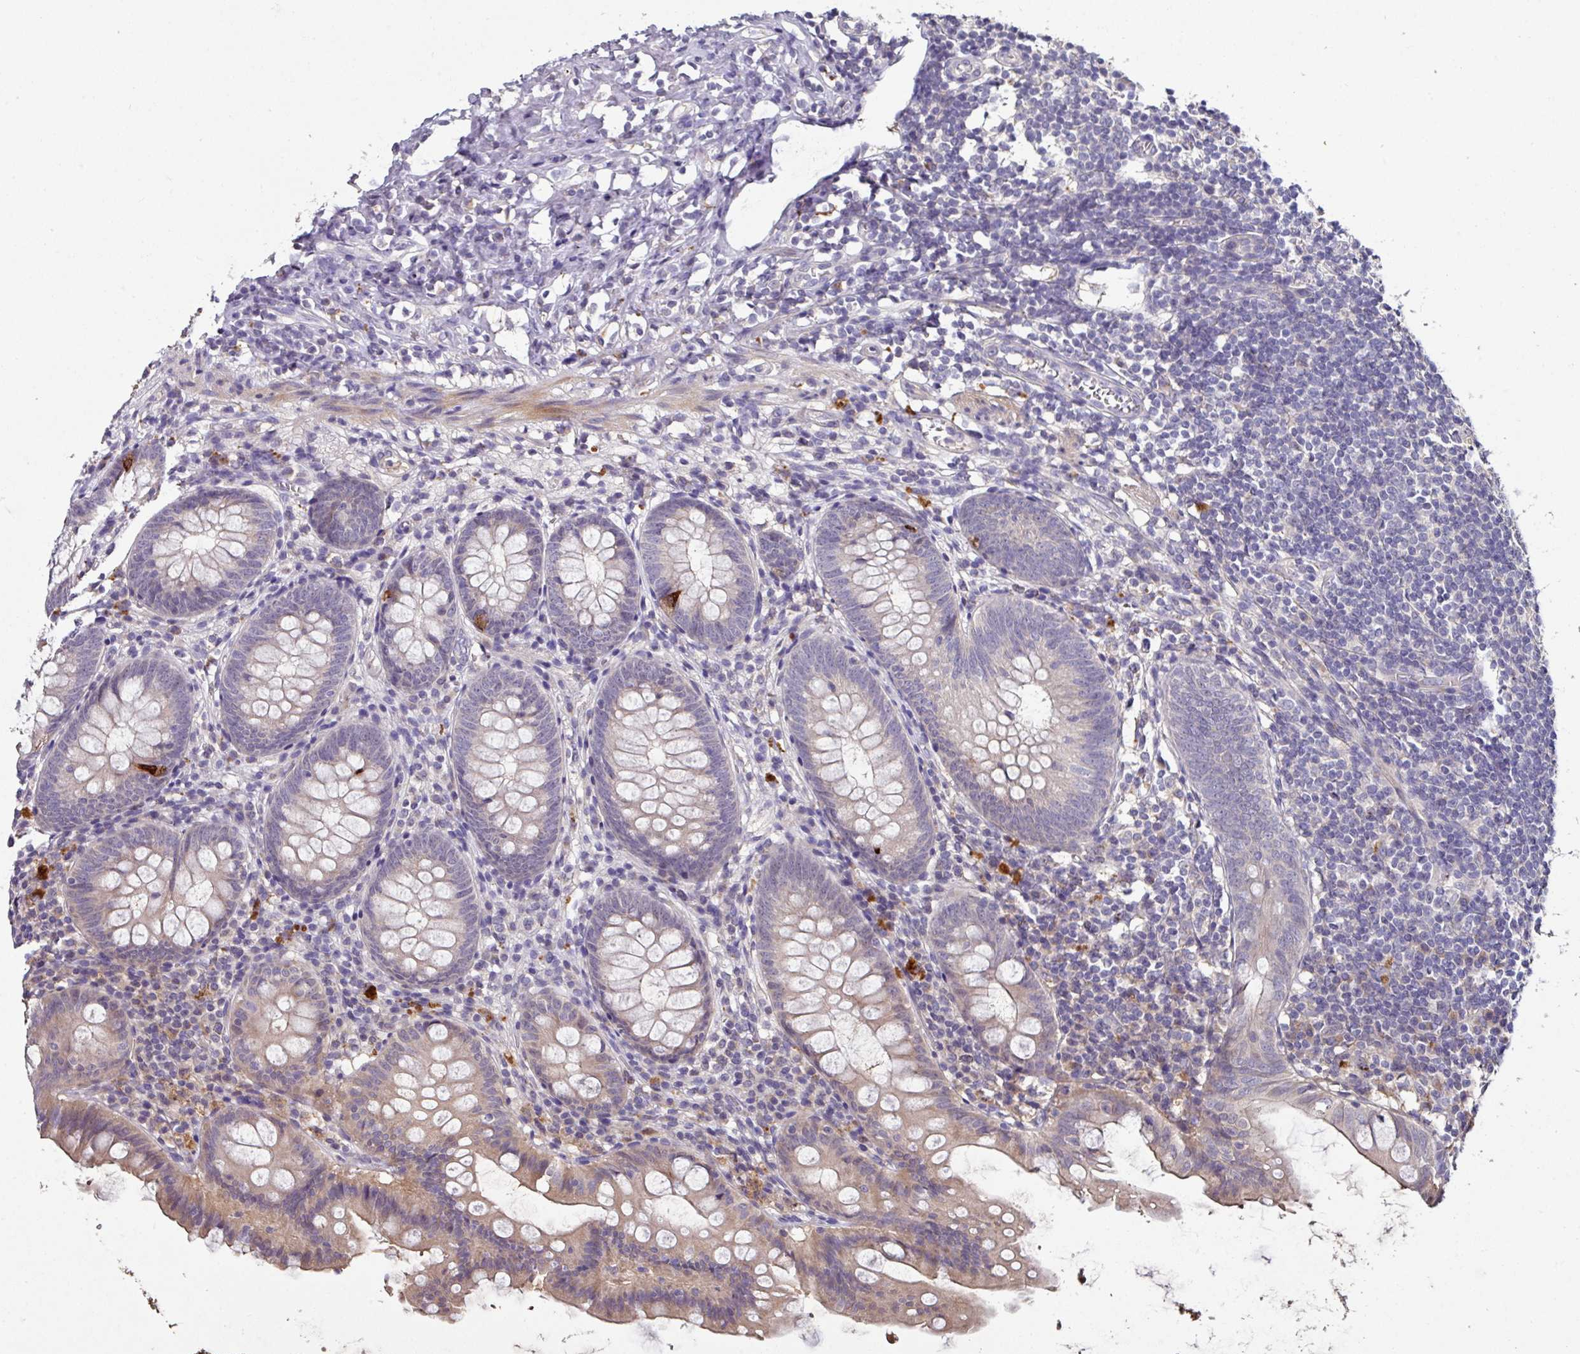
{"staining": {"intensity": "weak", "quantity": "<25%", "location": "cytoplasmic/membranous"}, "tissue": "appendix", "cell_type": "Glandular cells", "image_type": "normal", "snomed": [{"axis": "morphology", "description": "Normal tissue, NOS"}, {"axis": "topography", "description": "Appendix"}], "caption": "IHC micrograph of benign appendix stained for a protein (brown), which displays no staining in glandular cells.", "gene": "AEBP2", "patient": {"sex": "female", "age": 51}}